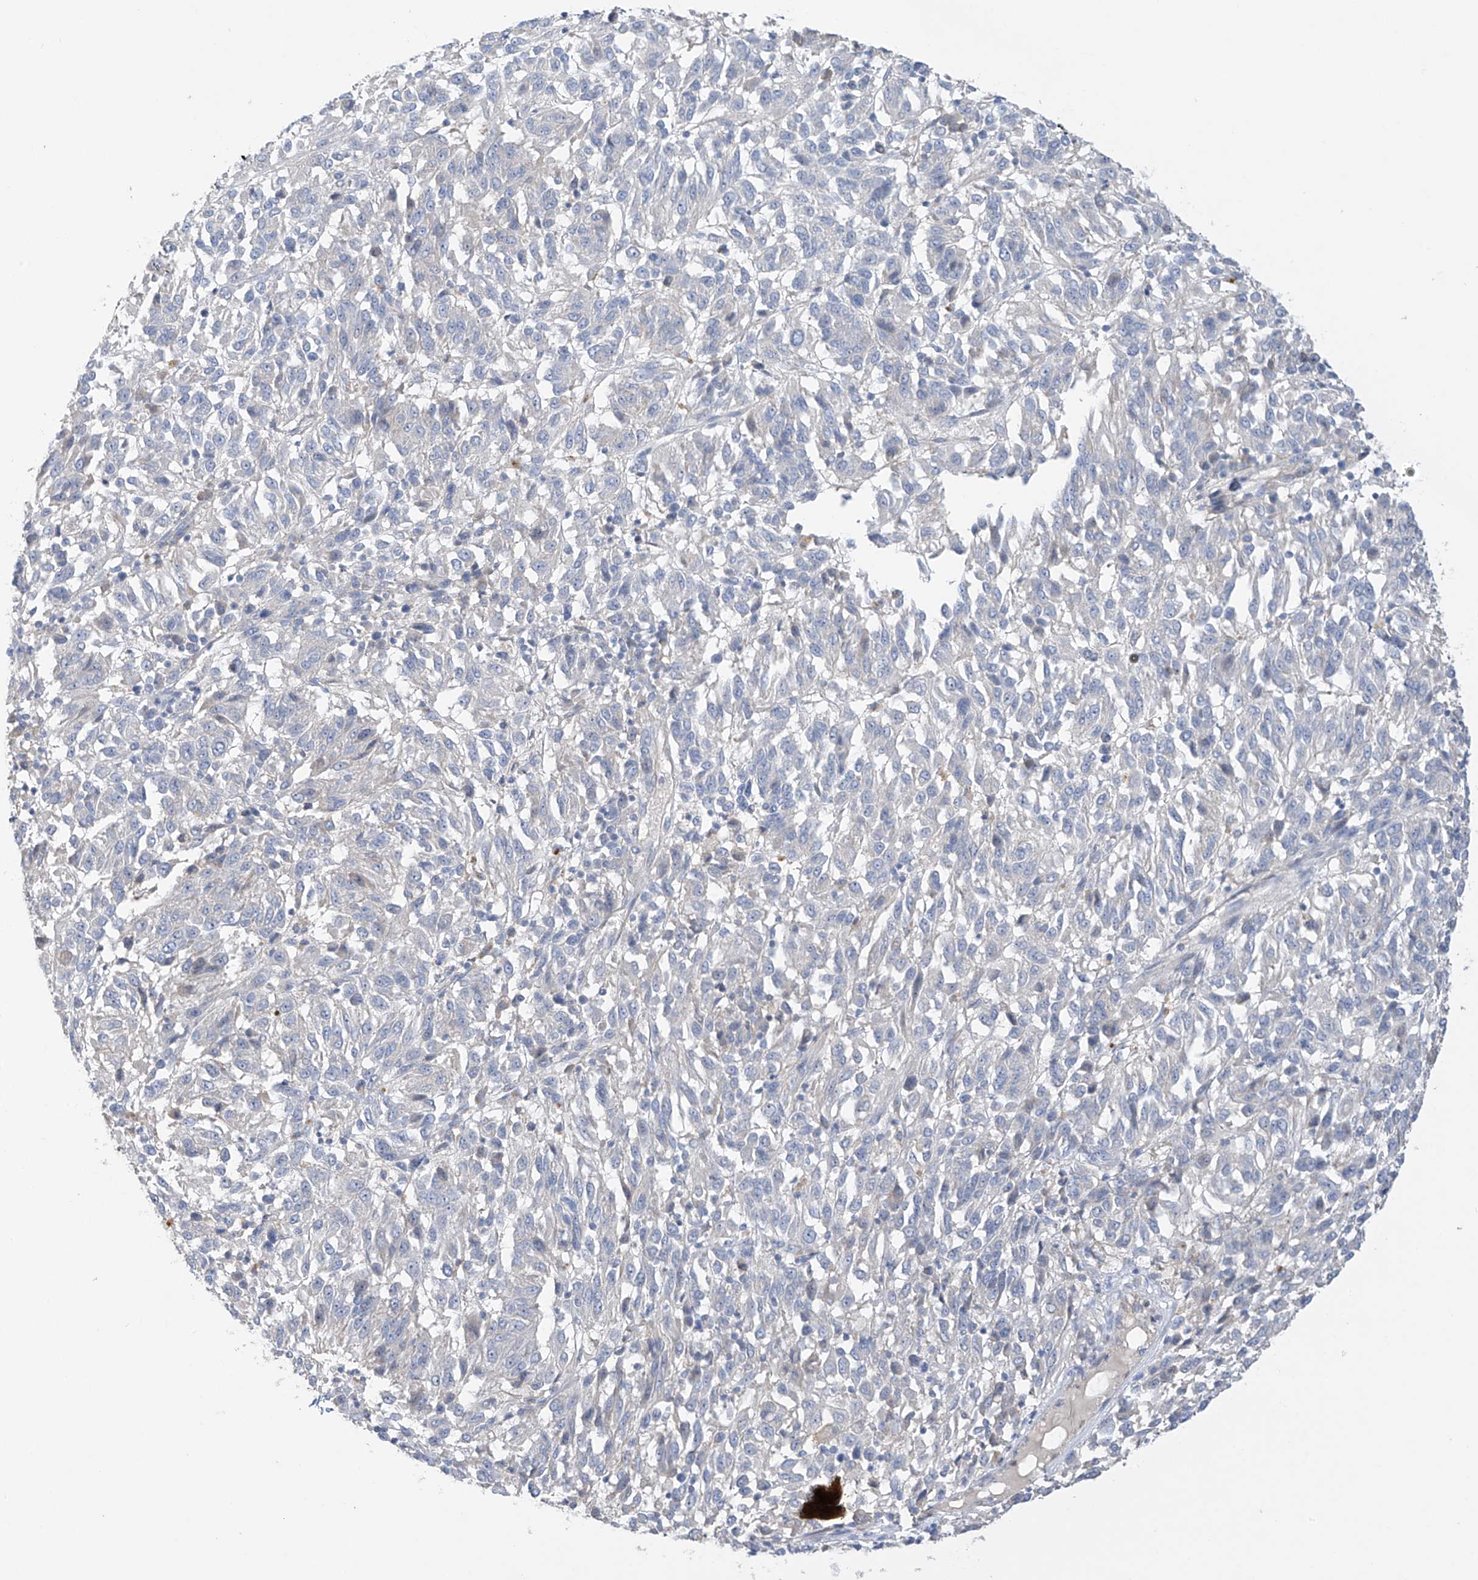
{"staining": {"intensity": "negative", "quantity": "none", "location": "none"}, "tissue": "melanoma", "cell_type": "Tumor cells", "image_type": "cancer", "snomed": [{"axis": "morphology", "description": "Malignant melanoma, NOS"}, {"axis": "topography", "description": "Skin"}], "caption": "Immunohistochemistry (IHC) image of neoplastic tissue: malignant melanoma stained with DAB (3,3'-diaminobenzidine) displays no significant protein staining in tumor cells.", "gene": "PRSS12", "patient": {"sex": "female", "age": 82}}